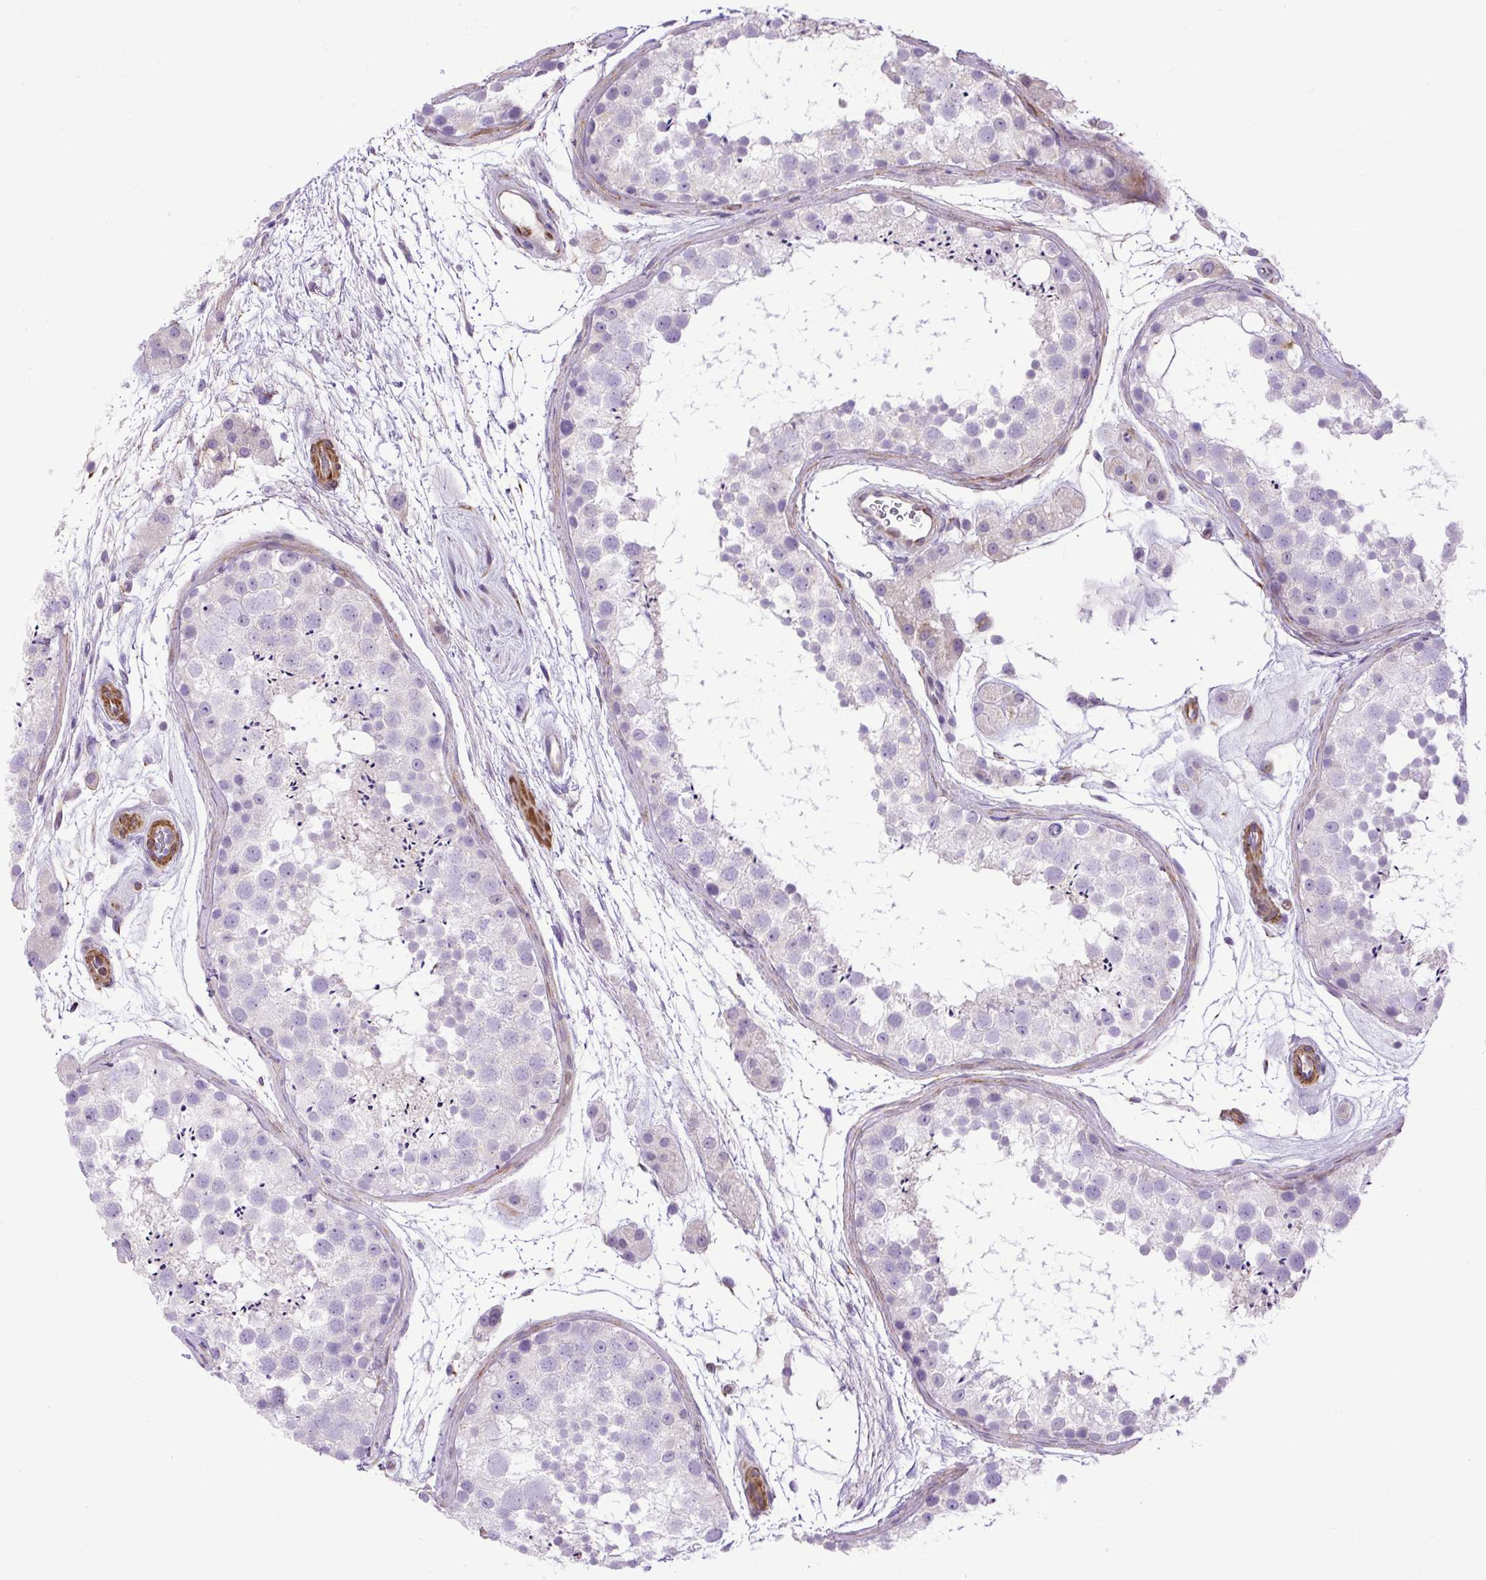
{"staining": {"intensity": "negative", "quantity": "none", "location": "none"}, "tissue": "testis", "cell_type": "Cells in seminiferous ducts", "image_type": "normal", "snomed": [{"axis": "morphology", "description": "Normal tissue, NOS"}, {"axis": "topography", "description": "Testis"}], "caption": "The immunohistochemistry (IHC) micrograph has no significant staining in cells in seminiferous ducts of testis.", "gene": "VWA7", "patient": {"sex": "male", "age": 41}}